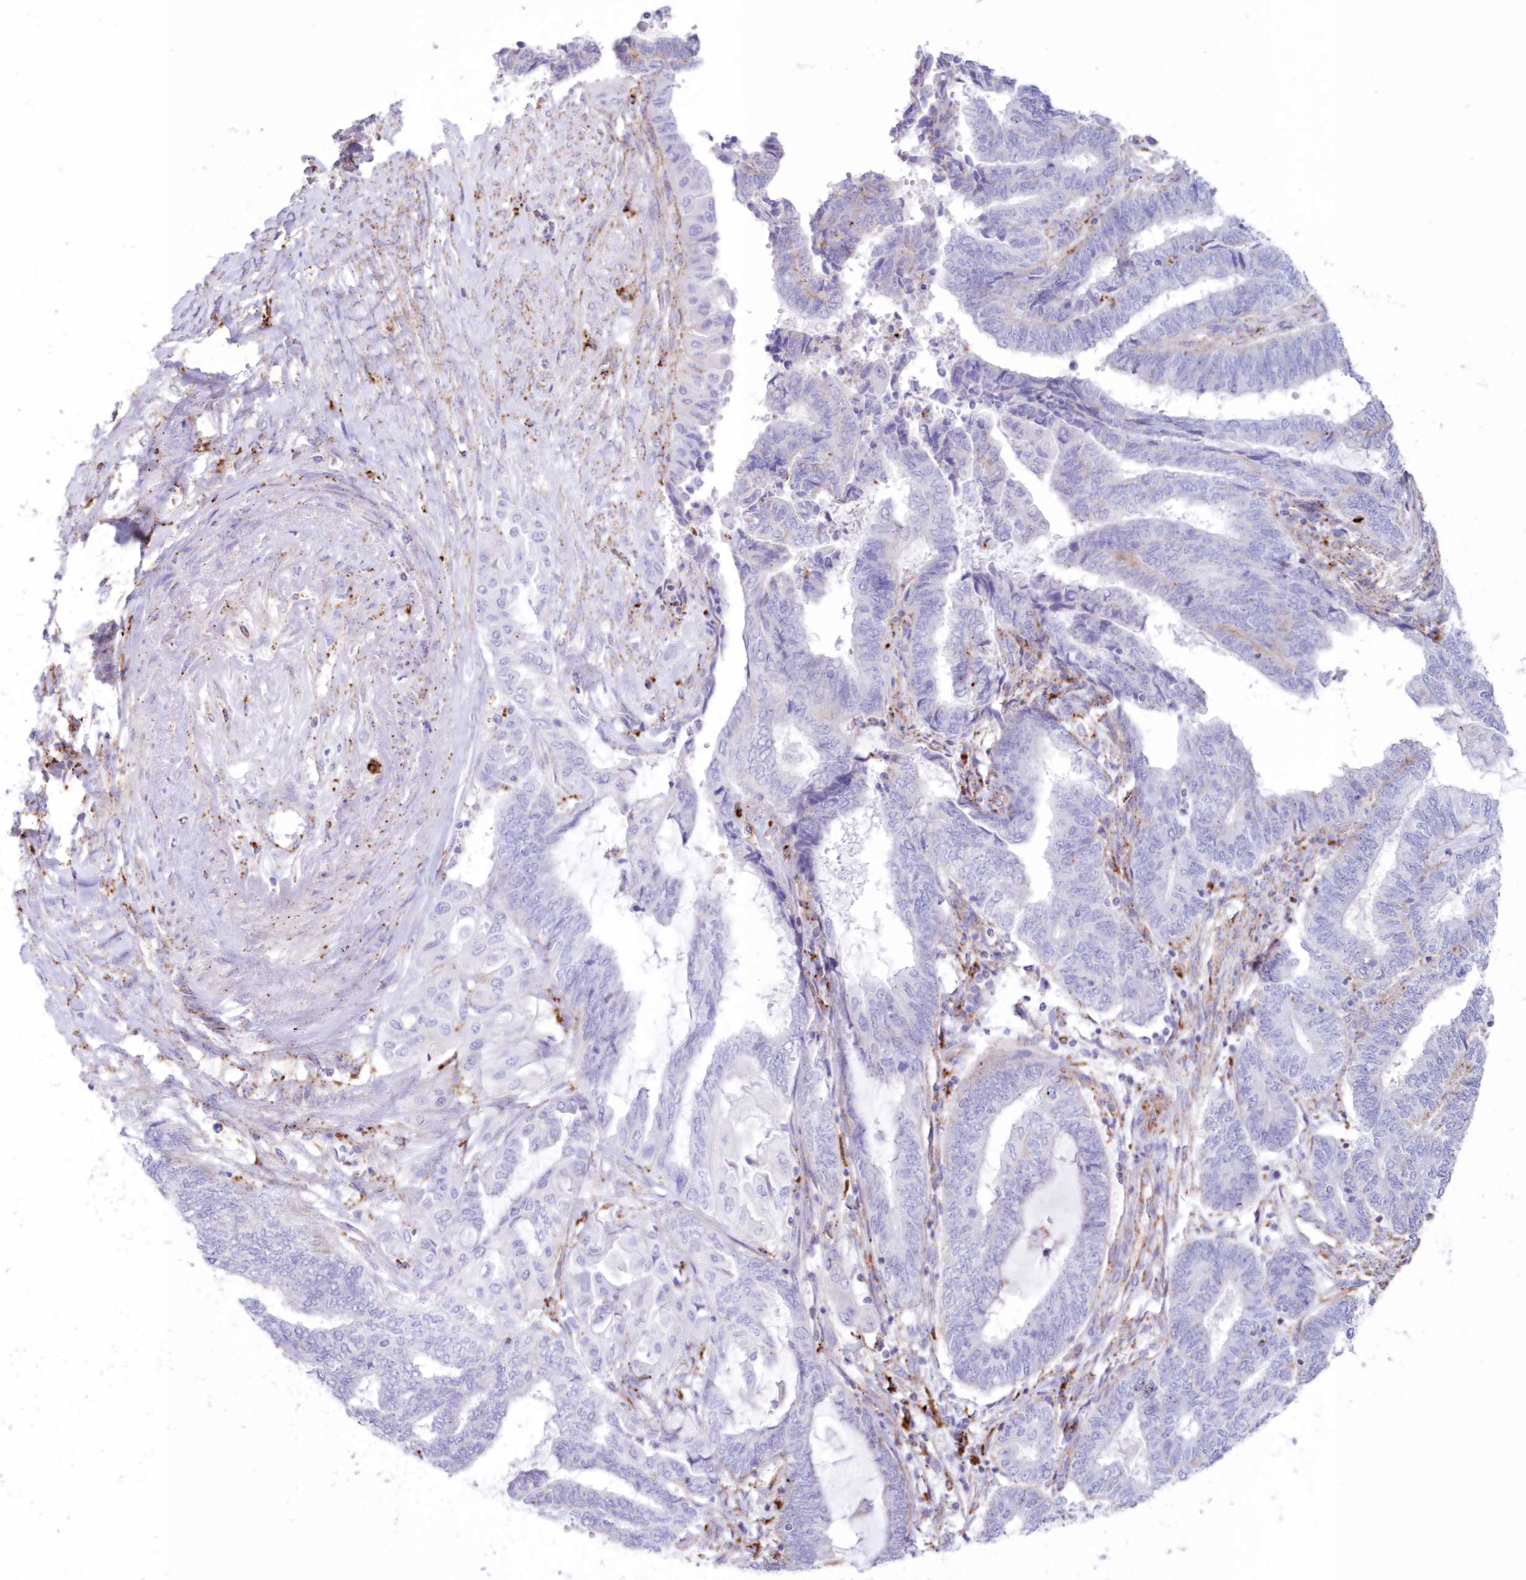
{"staining": {"intensity": "negative", "quantity": "none", "location": "none"}, "tissue": "endometrial cancer", "cell_type": "Tumor cells", "image_type": "cancer", "snomed": [{"axis": "morphology", "description": "Adenocarcinoma, NOS"}, {"axis": "topography", "description": "Uterus"}, {"axis": "topography", "description": "Endometrium"}], "caption": "This image is of adenocarcinoma (endometrial) stained with immunohistochemistry to label a protein in brown with the nuclei are counter-stained blue. There is no staining in tumor cells. (DAB (3,3'-diaminobenzidine) immunohistochemistry (IHC) visualized using brightfield microscopy, high magnification).", "gene": "TPP1", "patient": {"sex": "female", "age": 70}}